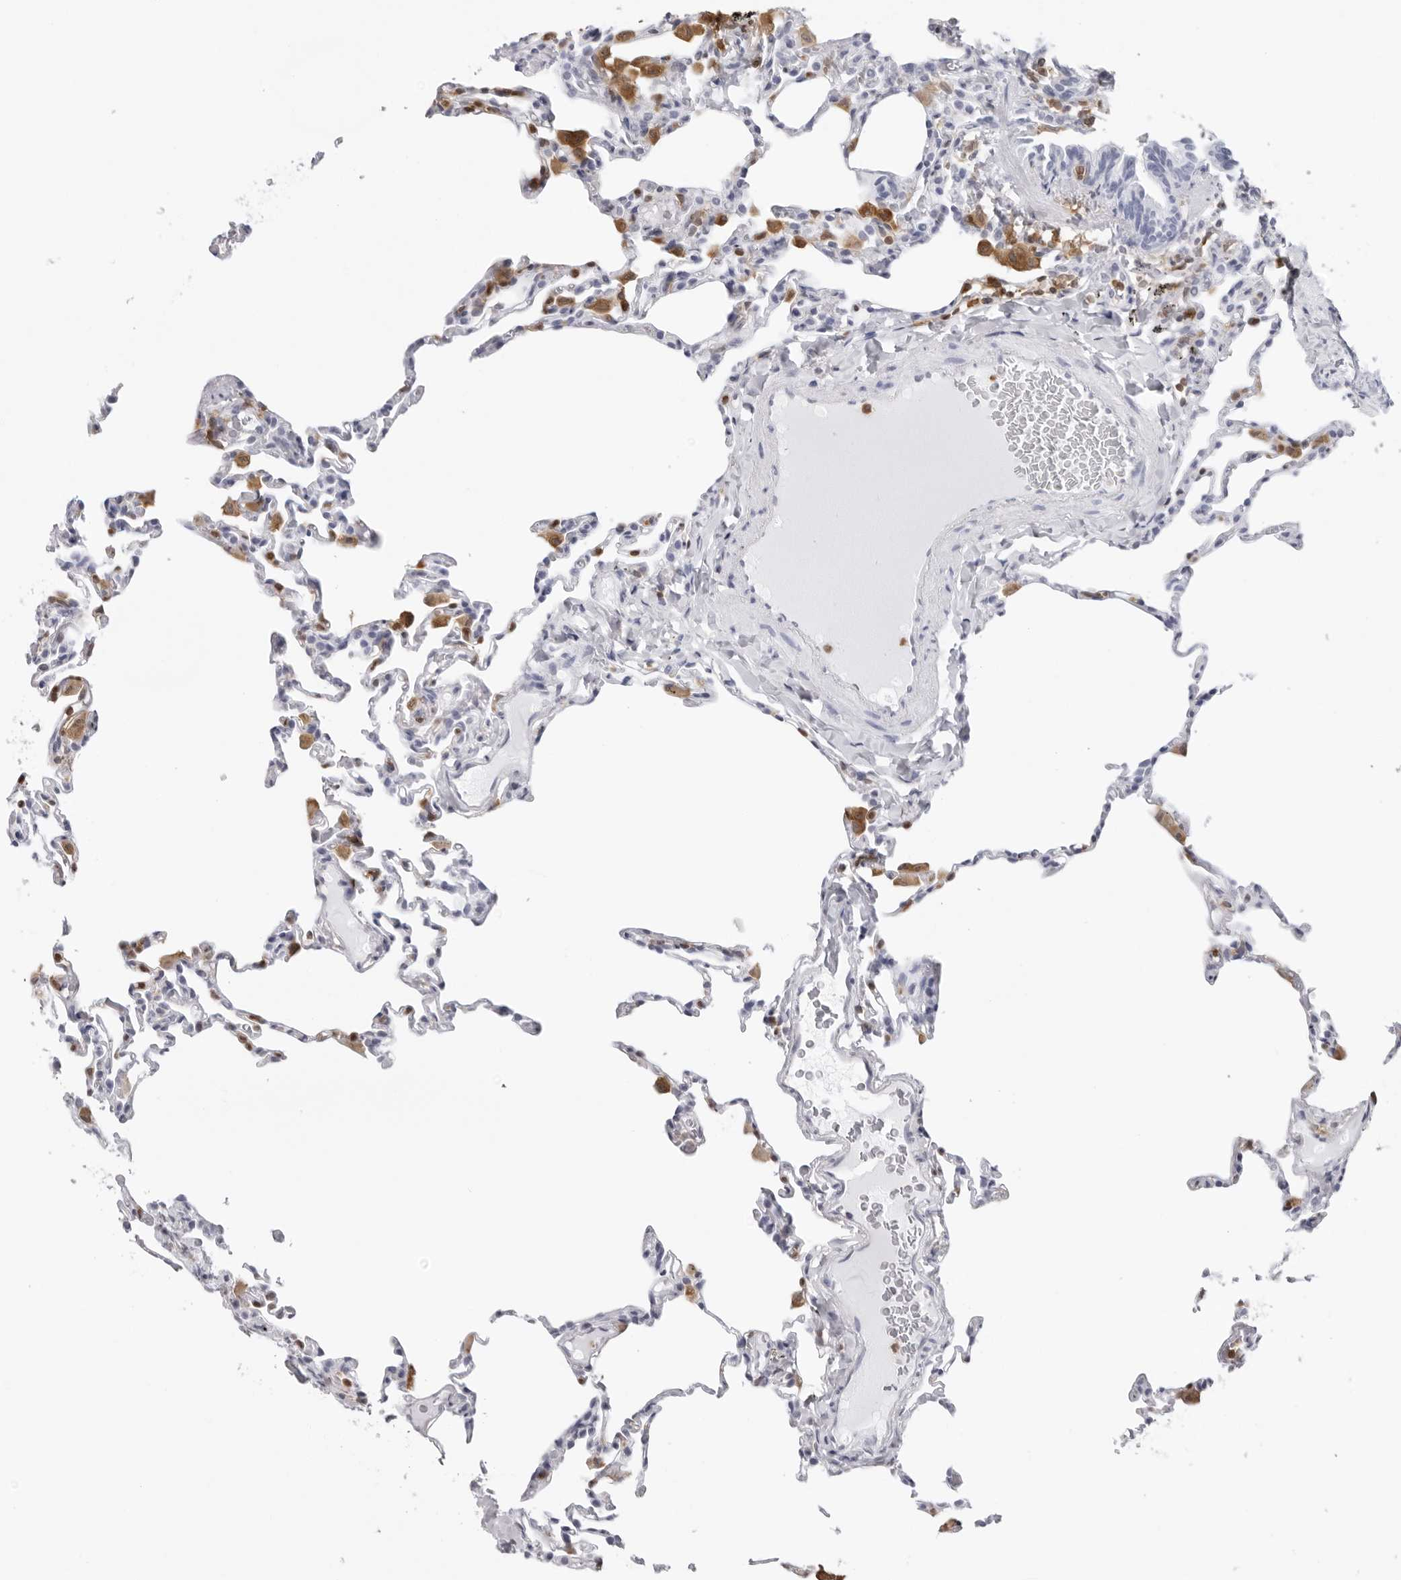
{"staining": {"intensity": "negative", "quantity": "none", "location": "none"}, "tissue": "lung", "cell_type": "Alveolar cells", "image_type": "normal", "snomed": [{"axis": "morphology", "description": "Normal tissue, NOS"}, {"axis": "topography", "description": "Lung"}], "caption": "This is a image of immunohistochemistry (IHC) staining of normal lung, which shows no positivity in alveolar cells. (Brightfield microscopy of DAB immunohistochemistry at high magnification).", "gene": "FMNL1", "patient": {"sex": "male", "age": 20}}